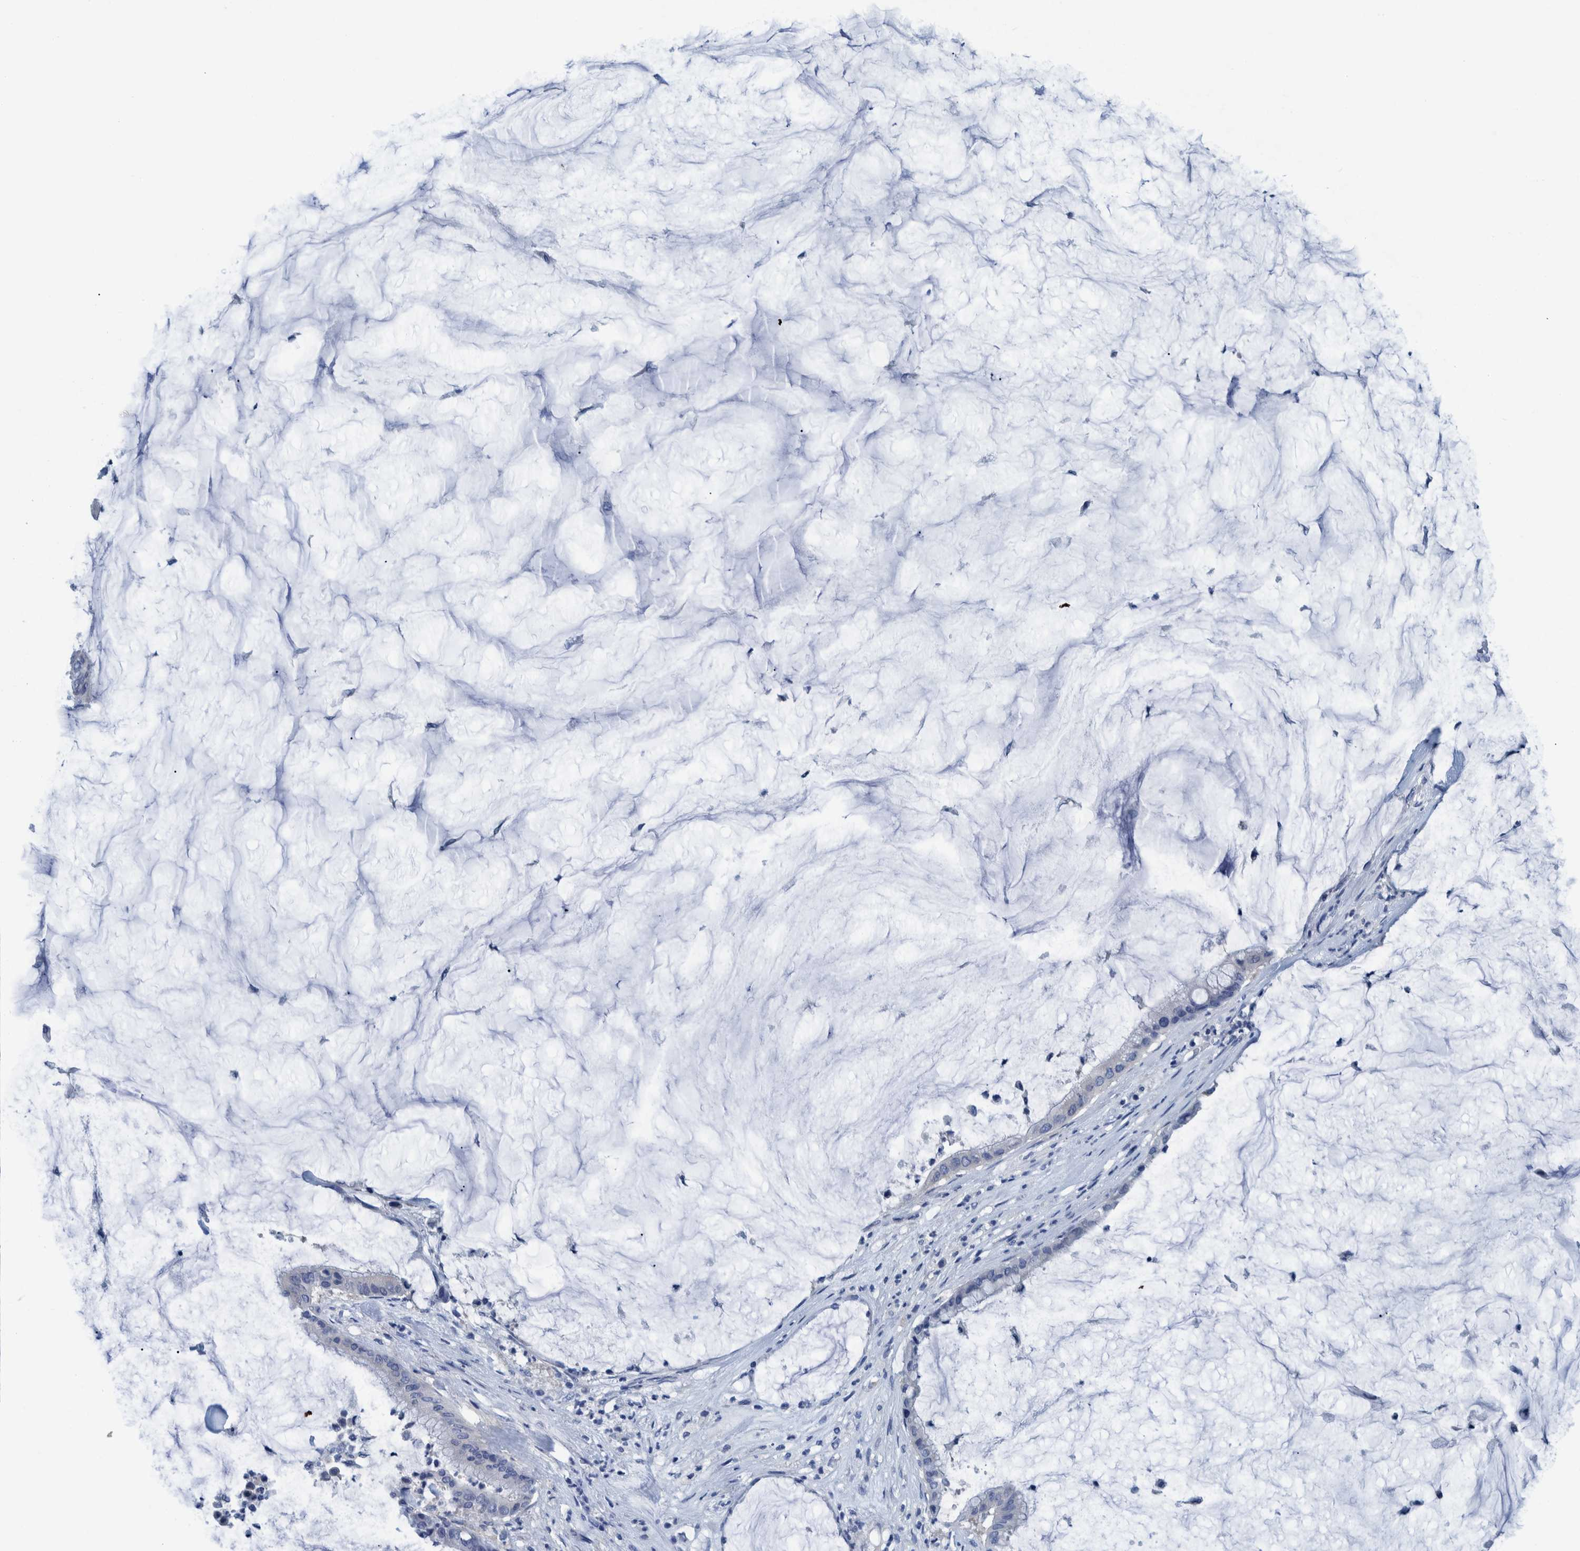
{"staining": {"intensity": "negative", "quantity": "none", "location": "none"}, "tissue": "pancreatic cancer", "cell_type": "Tumor cells", "image_type": "cancer", "snomed": [{"axis": "morphology", "description": "Adenocarcinoma, NOS"}, {"axis": "topography", "description": "Pancreas"}], "caption": "Pancreatic cancer (adenocarcinoma) stained for a protein using immunohistochemistry (IHC) shows no expression tumor cells.", "gene": "IDO1", "patient": {"sex": "male", "age": 41}}